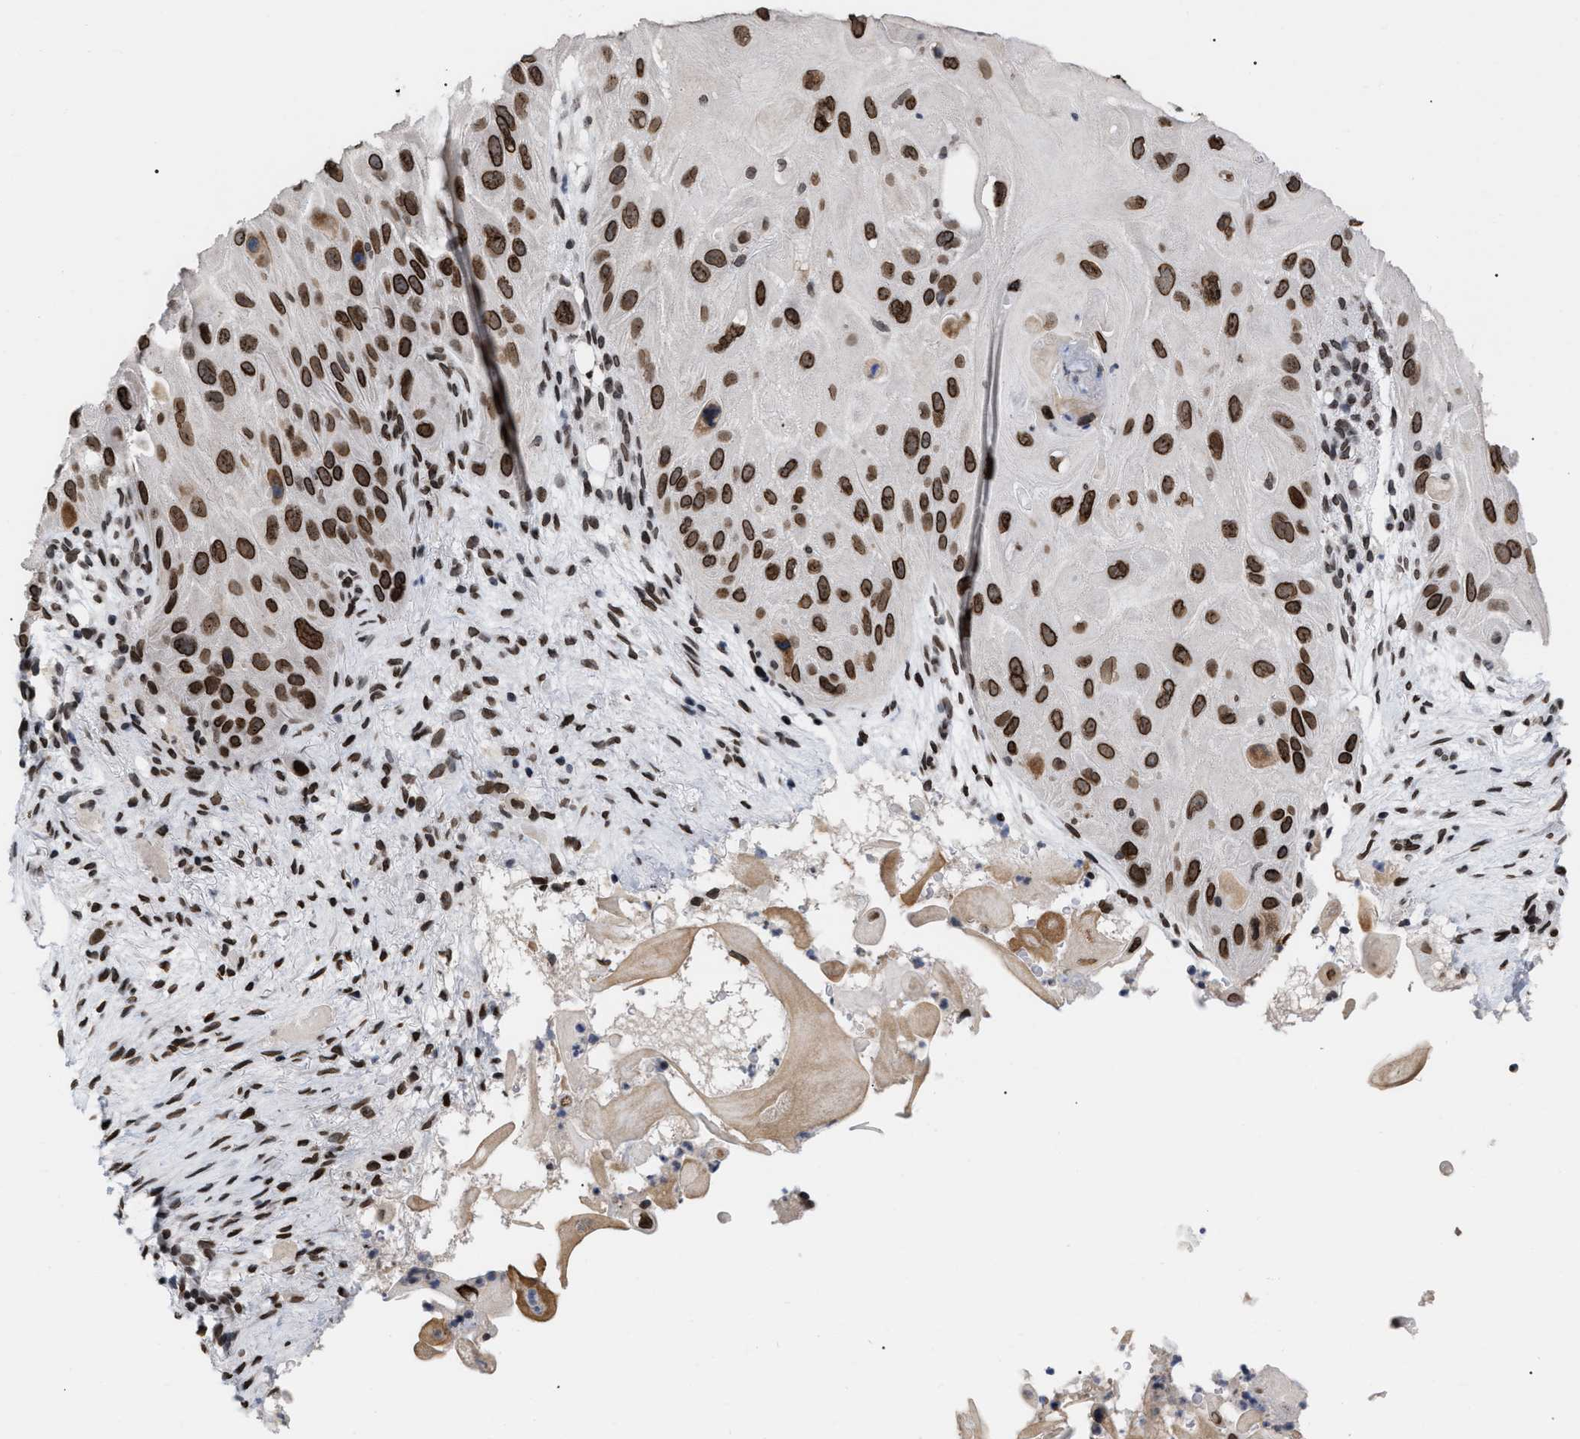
{"staining": {"intensity": "strong", "quantity": ">75%", "location": "cytoplasmic/membranous,nuclear"}, "tissue": "skin cancer", "cell_type": "Tumor cells", "image_type": "cancer", "snomed": [{"axis": "morphology", "description": "Squamous cell carcinoma, NOS"}, {"axis": "topography", "description": "Skin"}], "caption": "IHC photomicrograph of human skin squamous cell carcinoma stained for a protein (brown), which displays high levels of strong cytoplasmic/membranous and nuclear positivity in about >75% of tumor cells.", "gene": "TPR", "patient": {"sex": "female", "age": 77}}